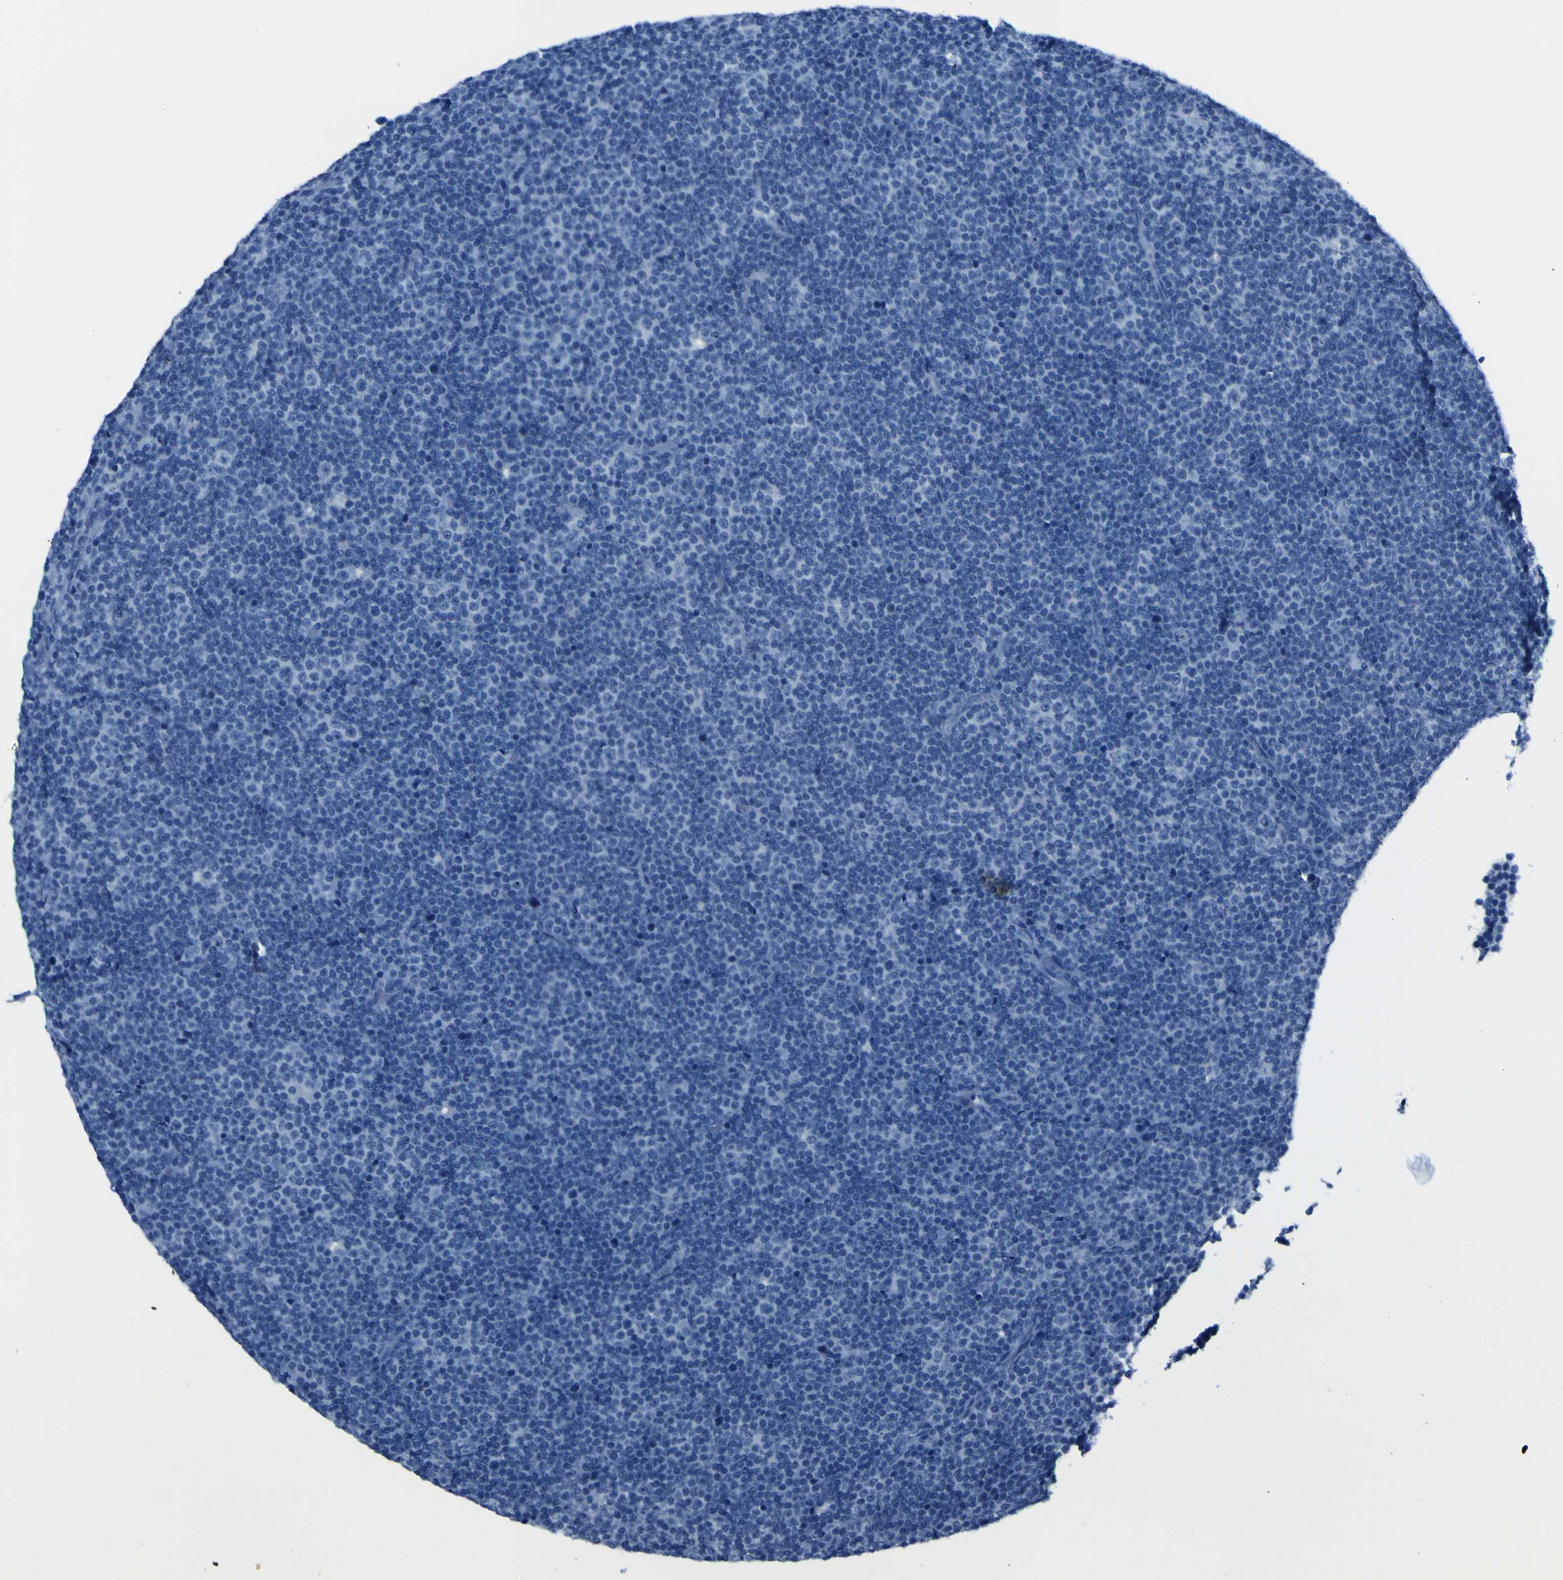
{"staining": {"intensity": "negative", "quantity": "none", "location": "none"}, "tissue": "lymphoma", "cell_type": "Tumor cells", "image_type": "cancer", "snomed": [{"axis": "morphology", "description": "Malignant lymphoma, non-Hodgkin's type, Low grade"}, {"axis": "topography", "description": "Lymph node"}], "caption": "High power microscopy image of an IHC image of lymphoma, revealing no significant expression in tumor cells.", "gene": "PHKG1", "patient": {"sex": "female", "age": 67}}